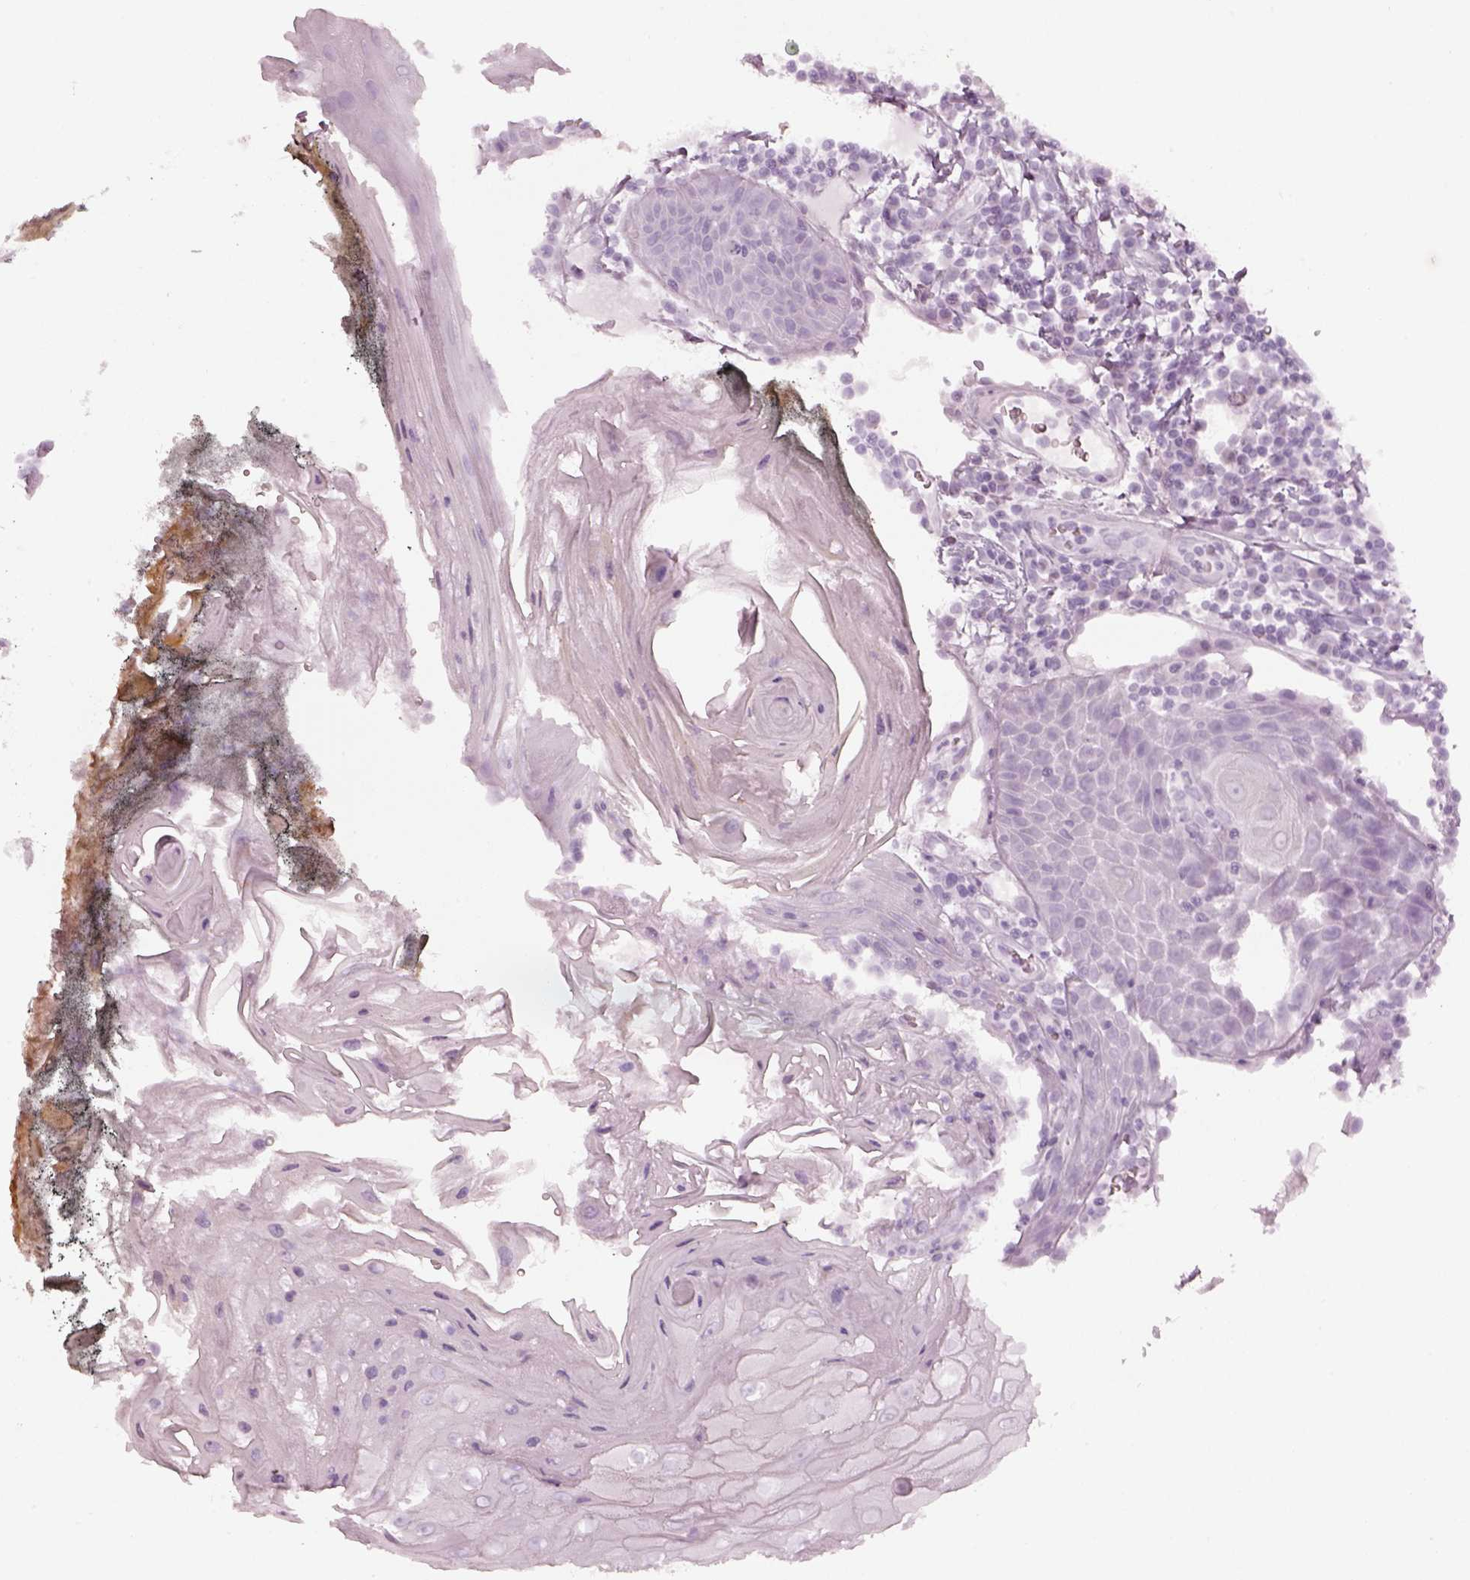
{"staining": {"intensity": "negative", "quantity": "none", "location": "none"}, "tissue": "head and neck cancer", "cell_type": "Tumor cells", "image_type": "cancer", "snomed": [{"axis": "morphology", "description": "Squamous cell carcinoma, NOS"}, {"axis": "topography", "description": "Head-Neck"}], "caption": "DAB (3,3'-diaminobenzidine) immunohistochemical staining of human head and neck cancer demonstrates no significant positivity in tumor cells.", "gene": "SPATA6L", "patient": {"sex": "male", "age": 52}}